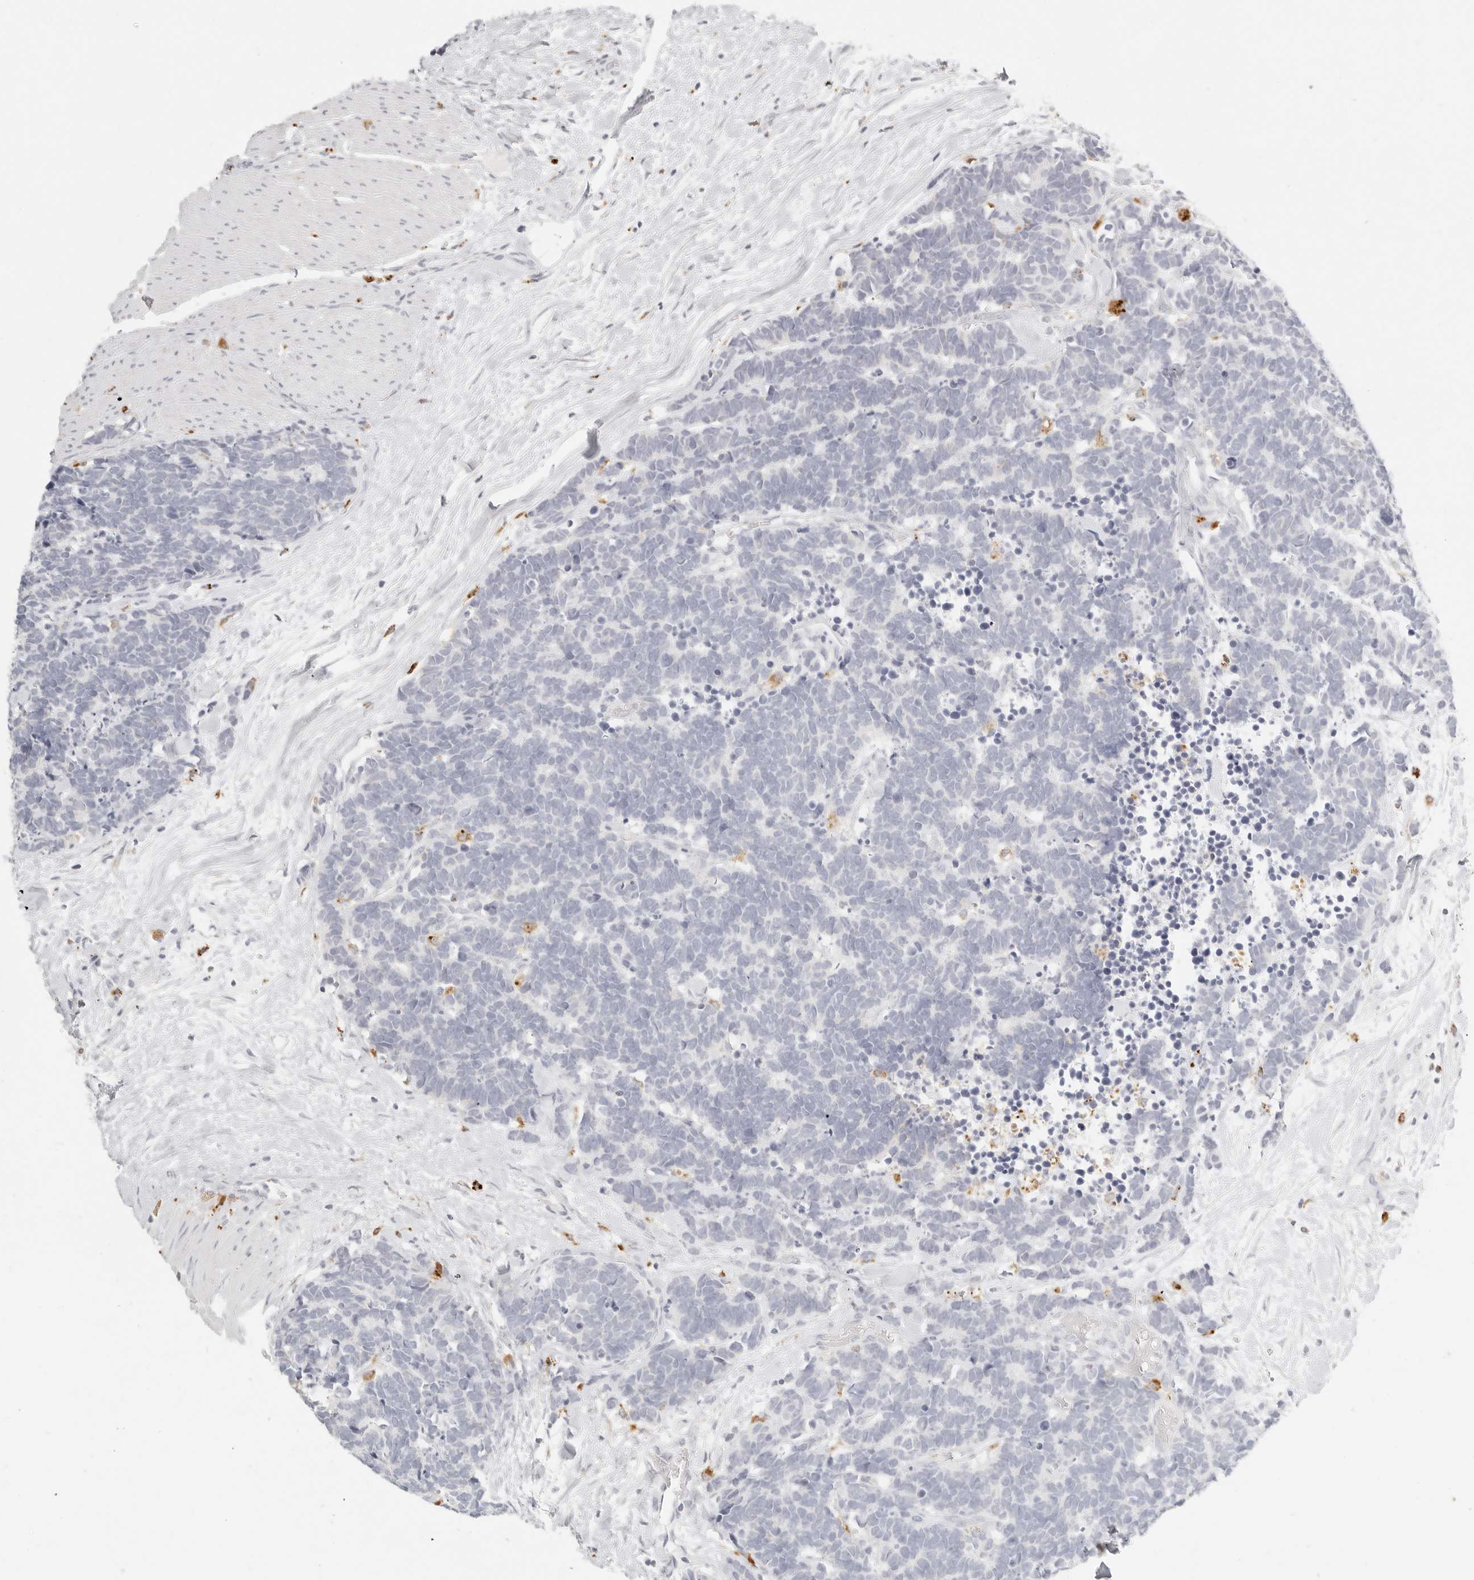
{"staining": {"intensity": "negative", "quantity": "none", "location": "none"}, "tissue": "carcinoid", "cell_type": "Tumor cells", "image_type": "cancer", "snomed": [{"axis": "morphology", "description": "Carcinoma, NOS"}, {"axis": "morphology", "description": "Carcinoid, malignant, NOS"}, {"axis": "topography", "description": "Urinary bladder"}], "caption": "Tumor cells are negative for brown protein staining in carcinoid. (DAB immunohistochemistry (IHC) with hematoxylin counter stain).", "gene": "RNASET2", "patient": {"sex": "male", "age": 57}}